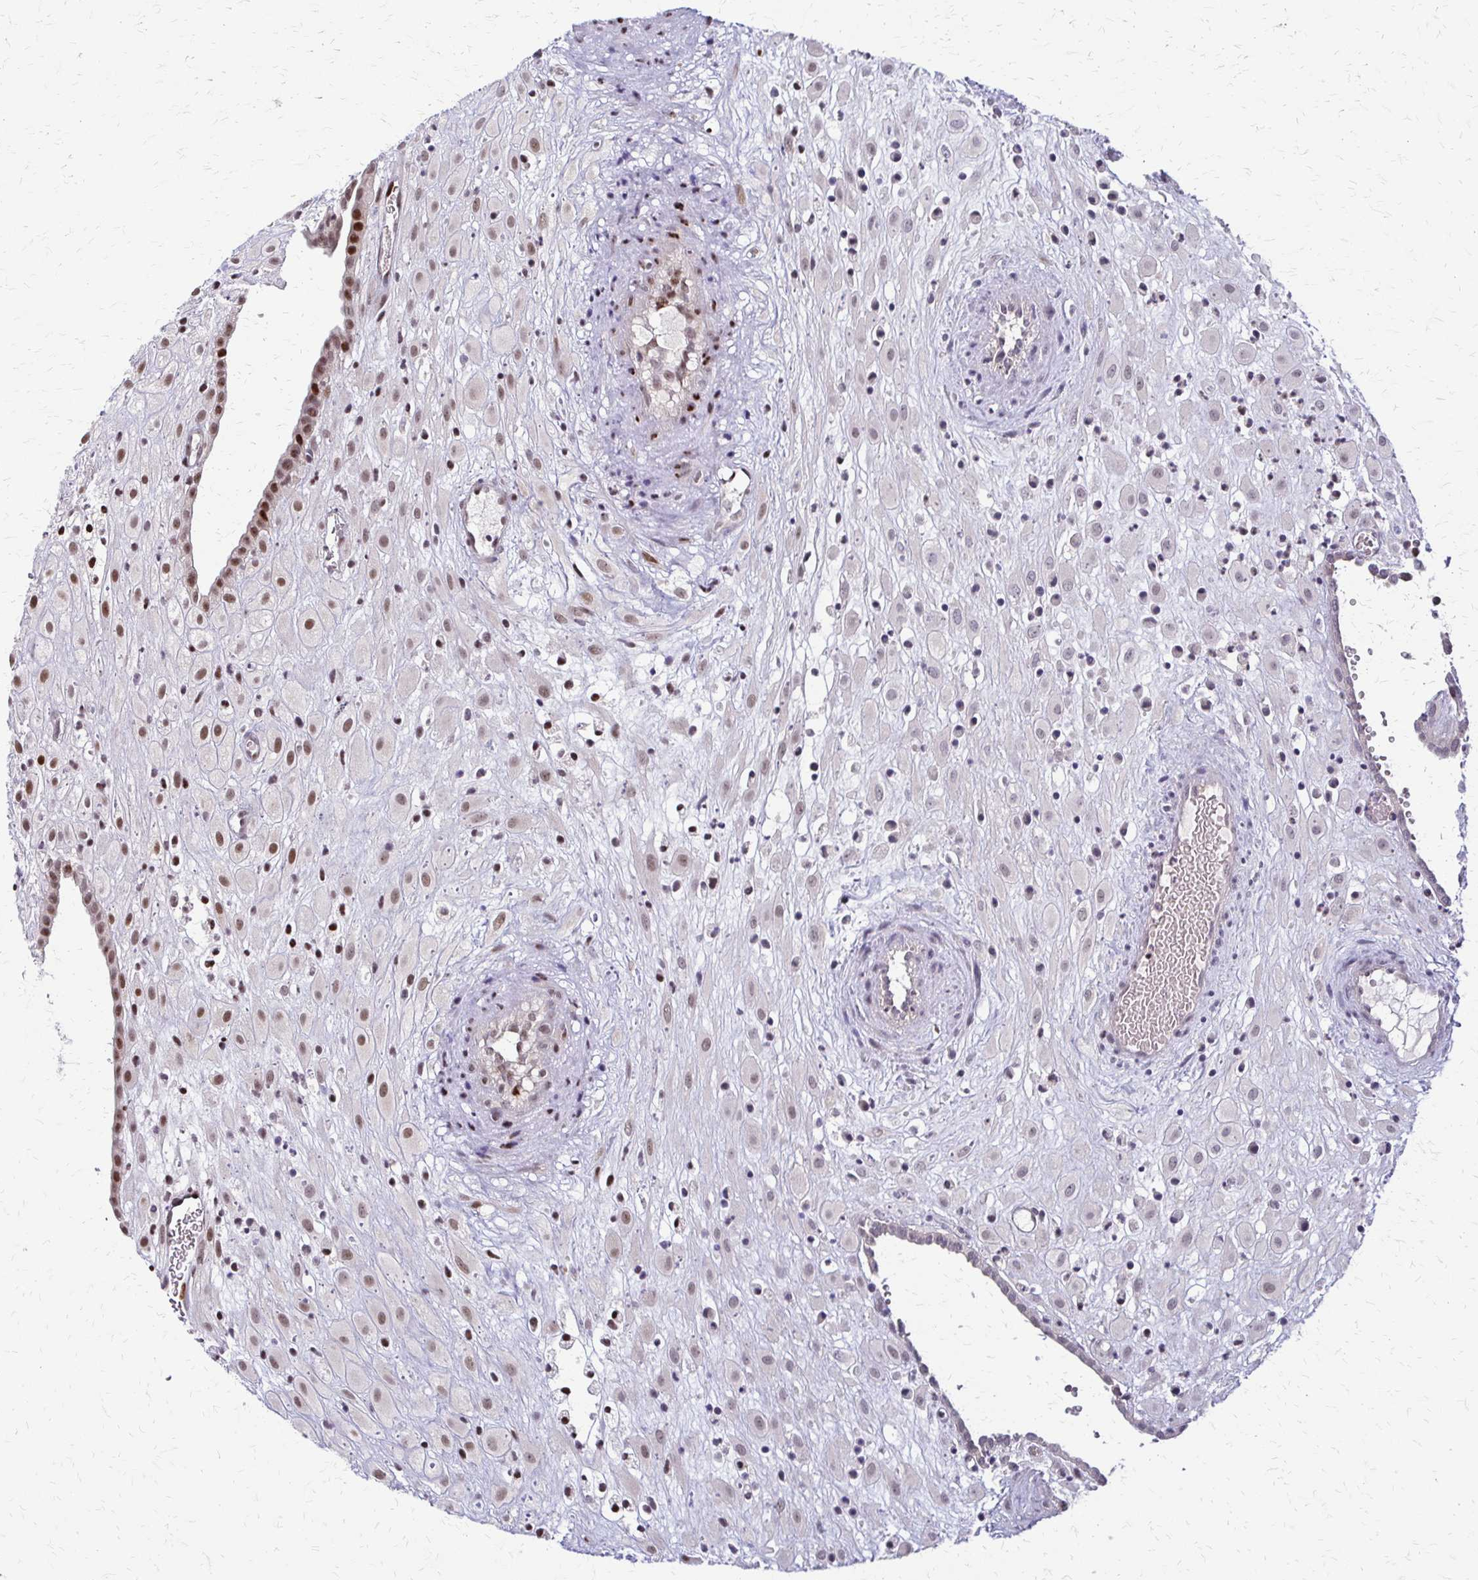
{"staining": {"intensity": "moderate", "quantity": ">75%", "location": "nuclear"}, "tissue": "placenta", "cell_type": "Decidual cells", "image_type": "normal", "snomed": [{"axis": "morphology", "description": "Normal tissue, NOS"}, {"axis": "topography", "description": "Placenta"}], "caption": "Human placenta stained with a protein marker displays moderate staining in decidual cells.", "gene": "TRIR", "patient": {"sex": "female", "age": 24}}